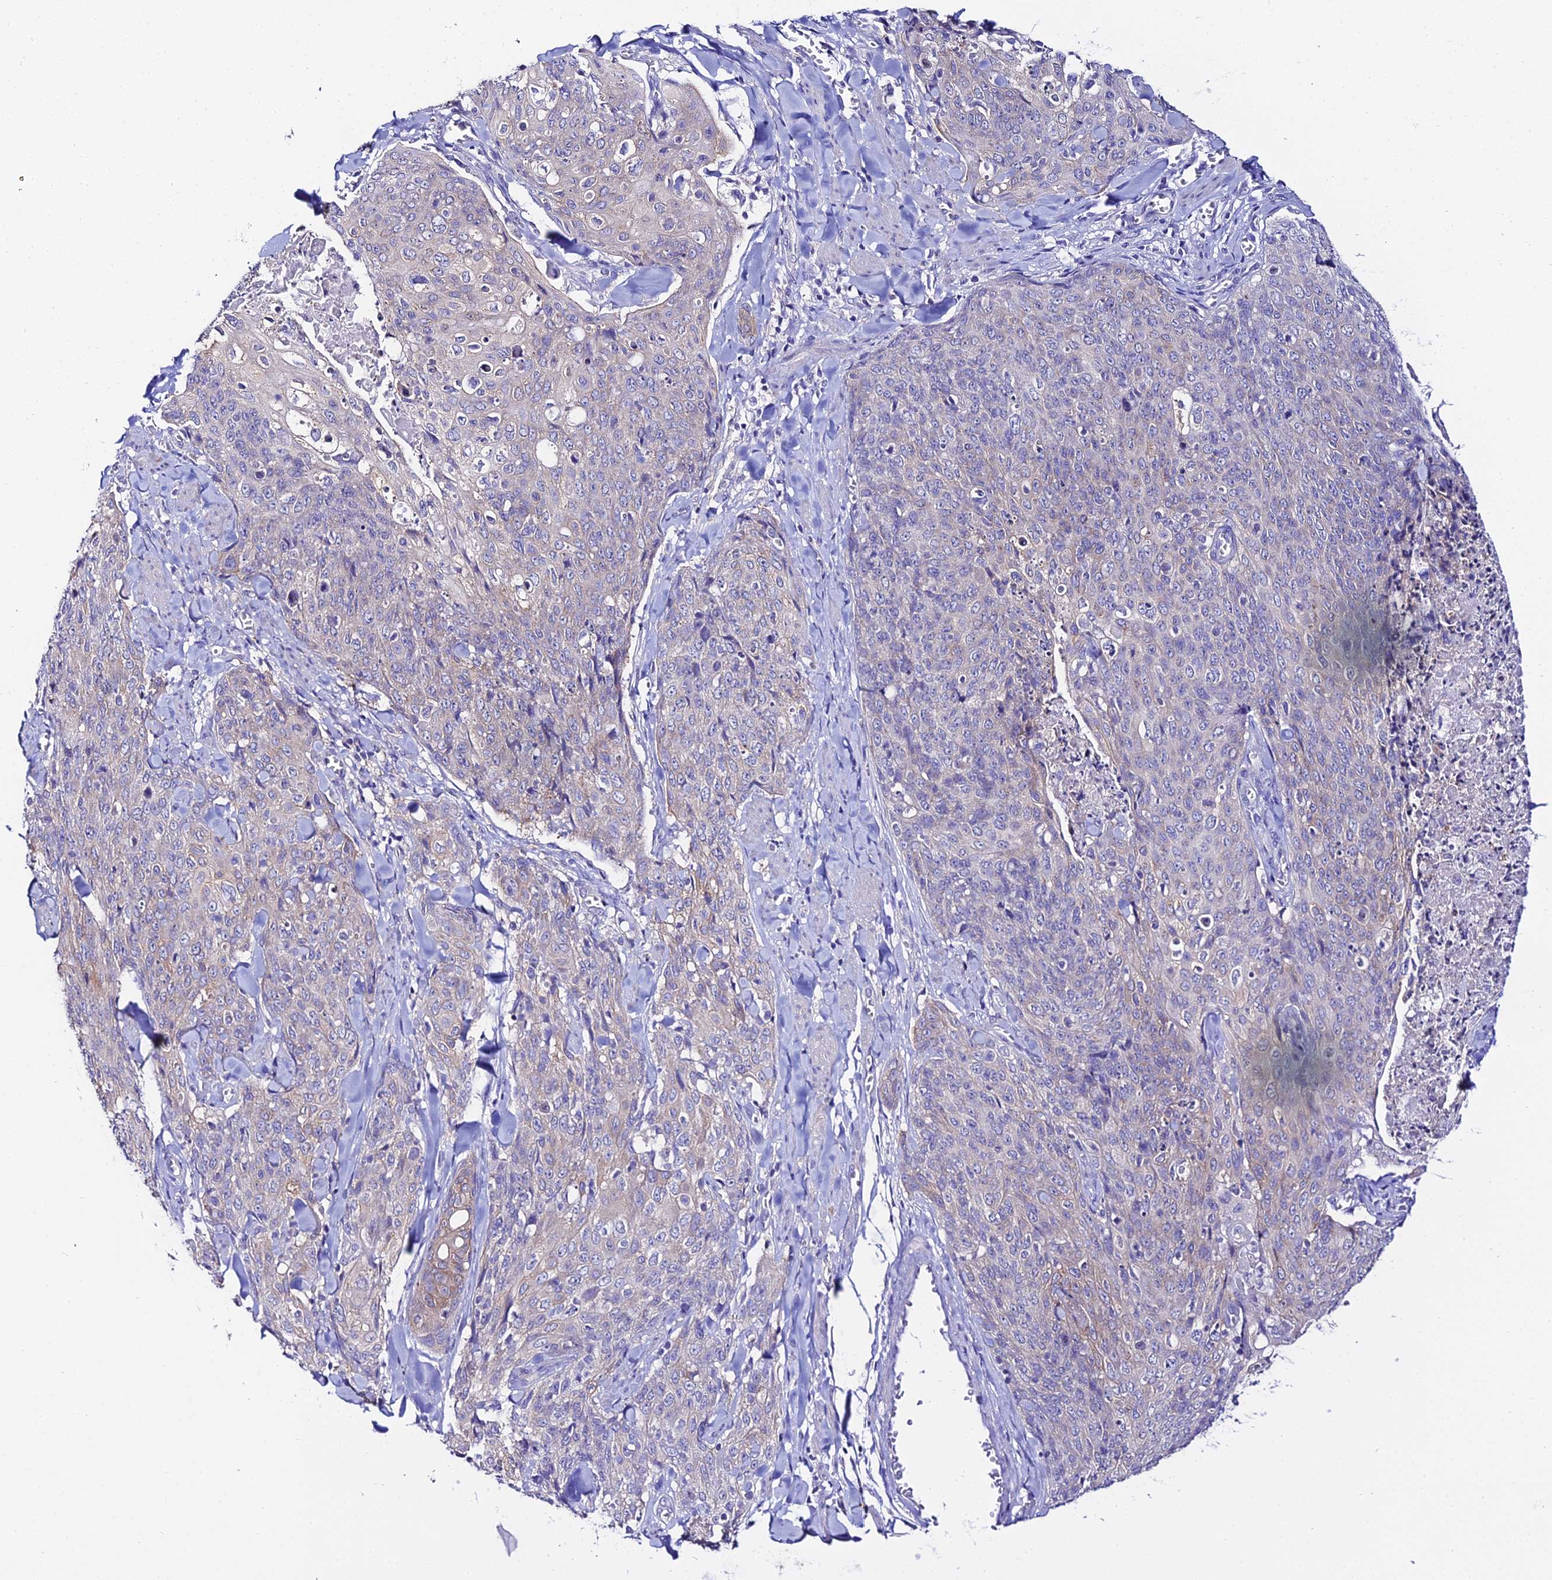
{"staining": {"intensity": "negative", "quantity": "none", "location": "none"}, "tissue": "skin cancer", "cell_type": "Tumor cells", "image_type": "cancer", "snomed": [{"axis": "morphology", "description": "Squamous cell carcinoma, NOS"}, {"axis": "topography", "description": "Skin"}, {"axis": "topography", "description": "Vulva"}], "caption": "Protein analysis of skin cancer (squamous cell carcinoma) demonstrates no significant staining in tumor cells.", "gene": "ATG16L2", "patient": {"sex": "female", "age": 85}}